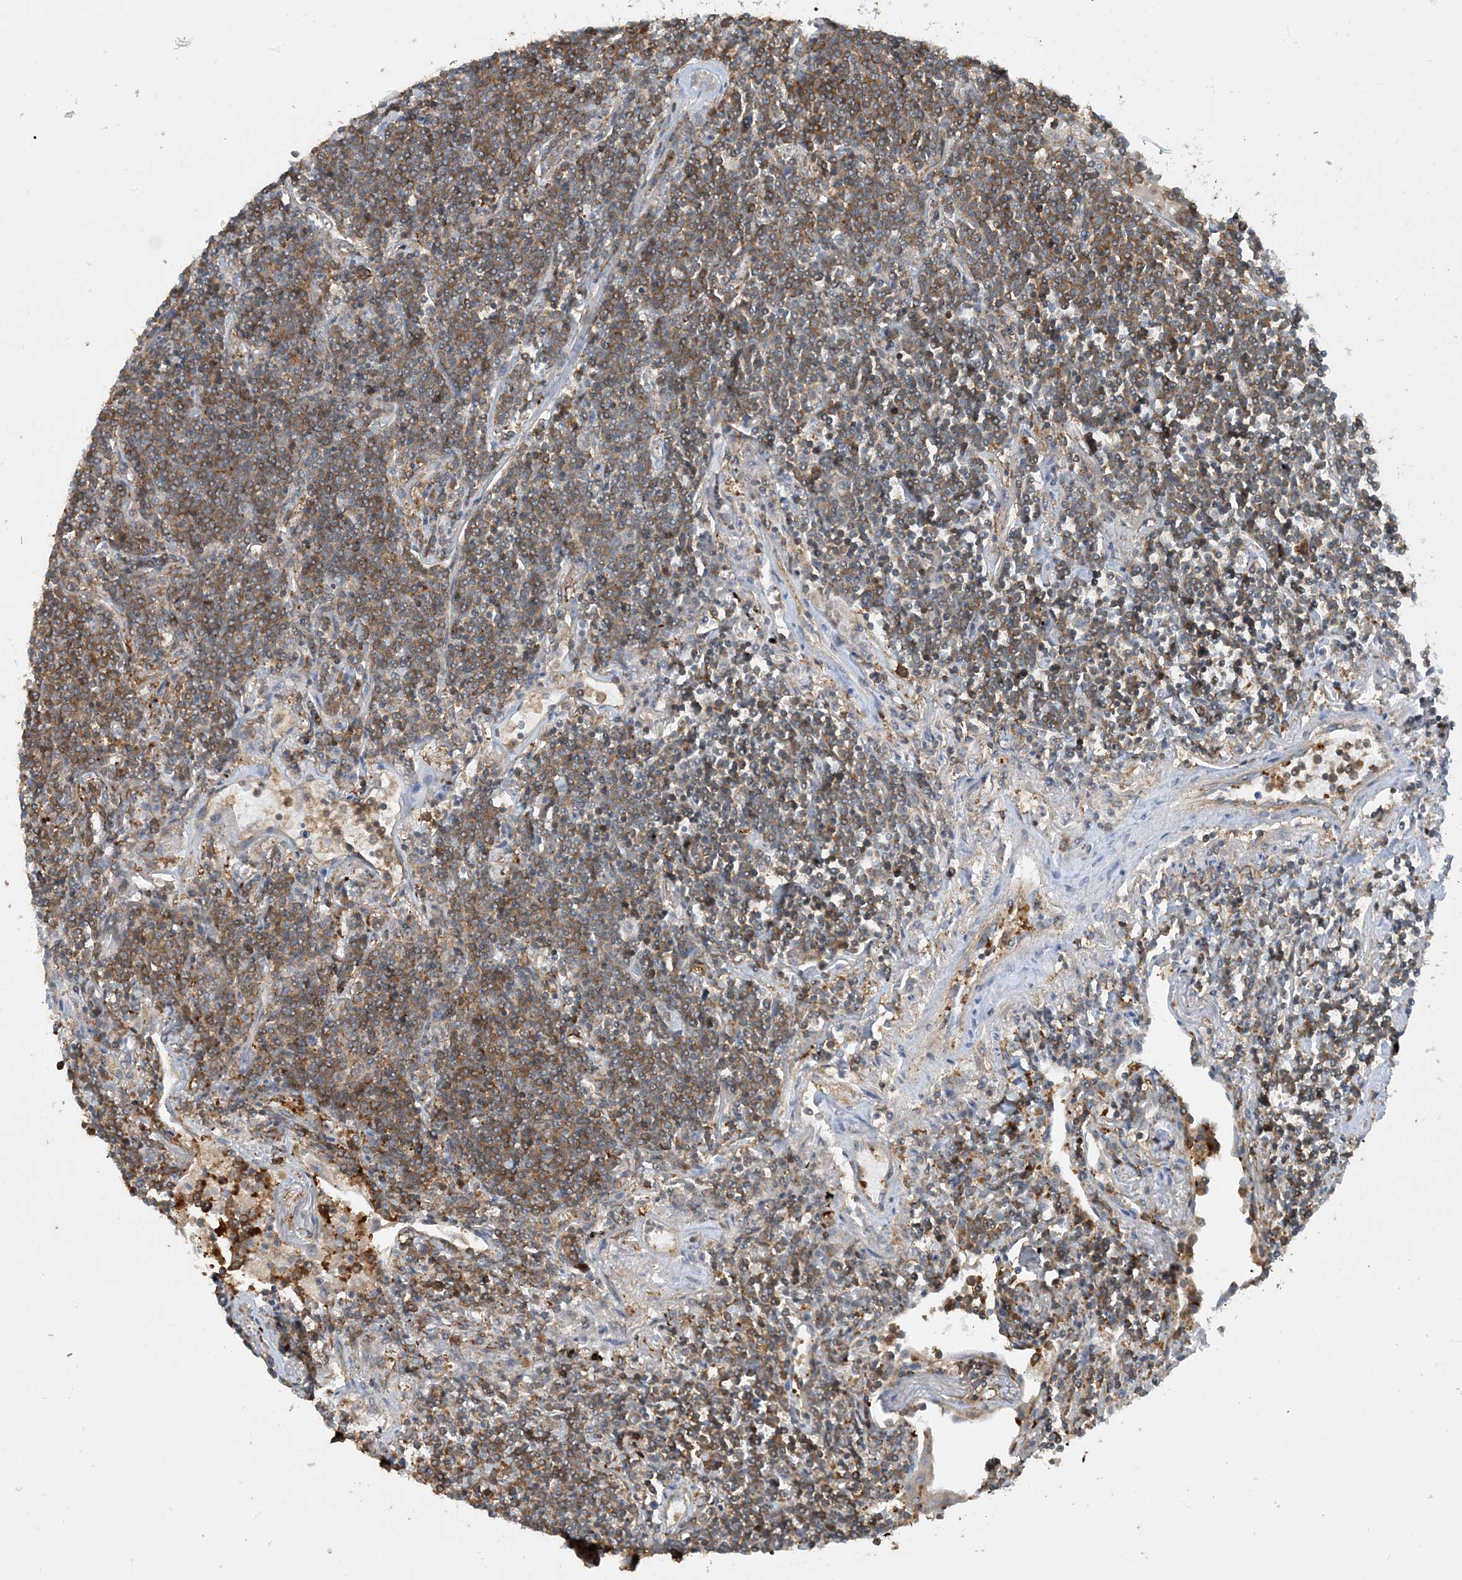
{"staining": {"intensity": "weak", "quantity": "25%-75%", "location": "cytoplasmic/membranous"}, "tissue": "lymphoma", "cell_type": "Tumor cells", "image_type": "cancer", "snomed": [{"axis": "morphology", "description": "Malignant lymphoma, non-Hodgkin's type, Low grade"}, {"axis": "topography", "description": "Lung"}], "caption": "Lymphoma stained with DAB (3,3'-diaminobenzidine) immunohistochemistry (IHC) displays low levels of weak cytoplasmic/membranous expression in about 25%-75% of tumor cells.", "gene": "SFMBT2", "patient": {"sex": "female", "age": 71}}